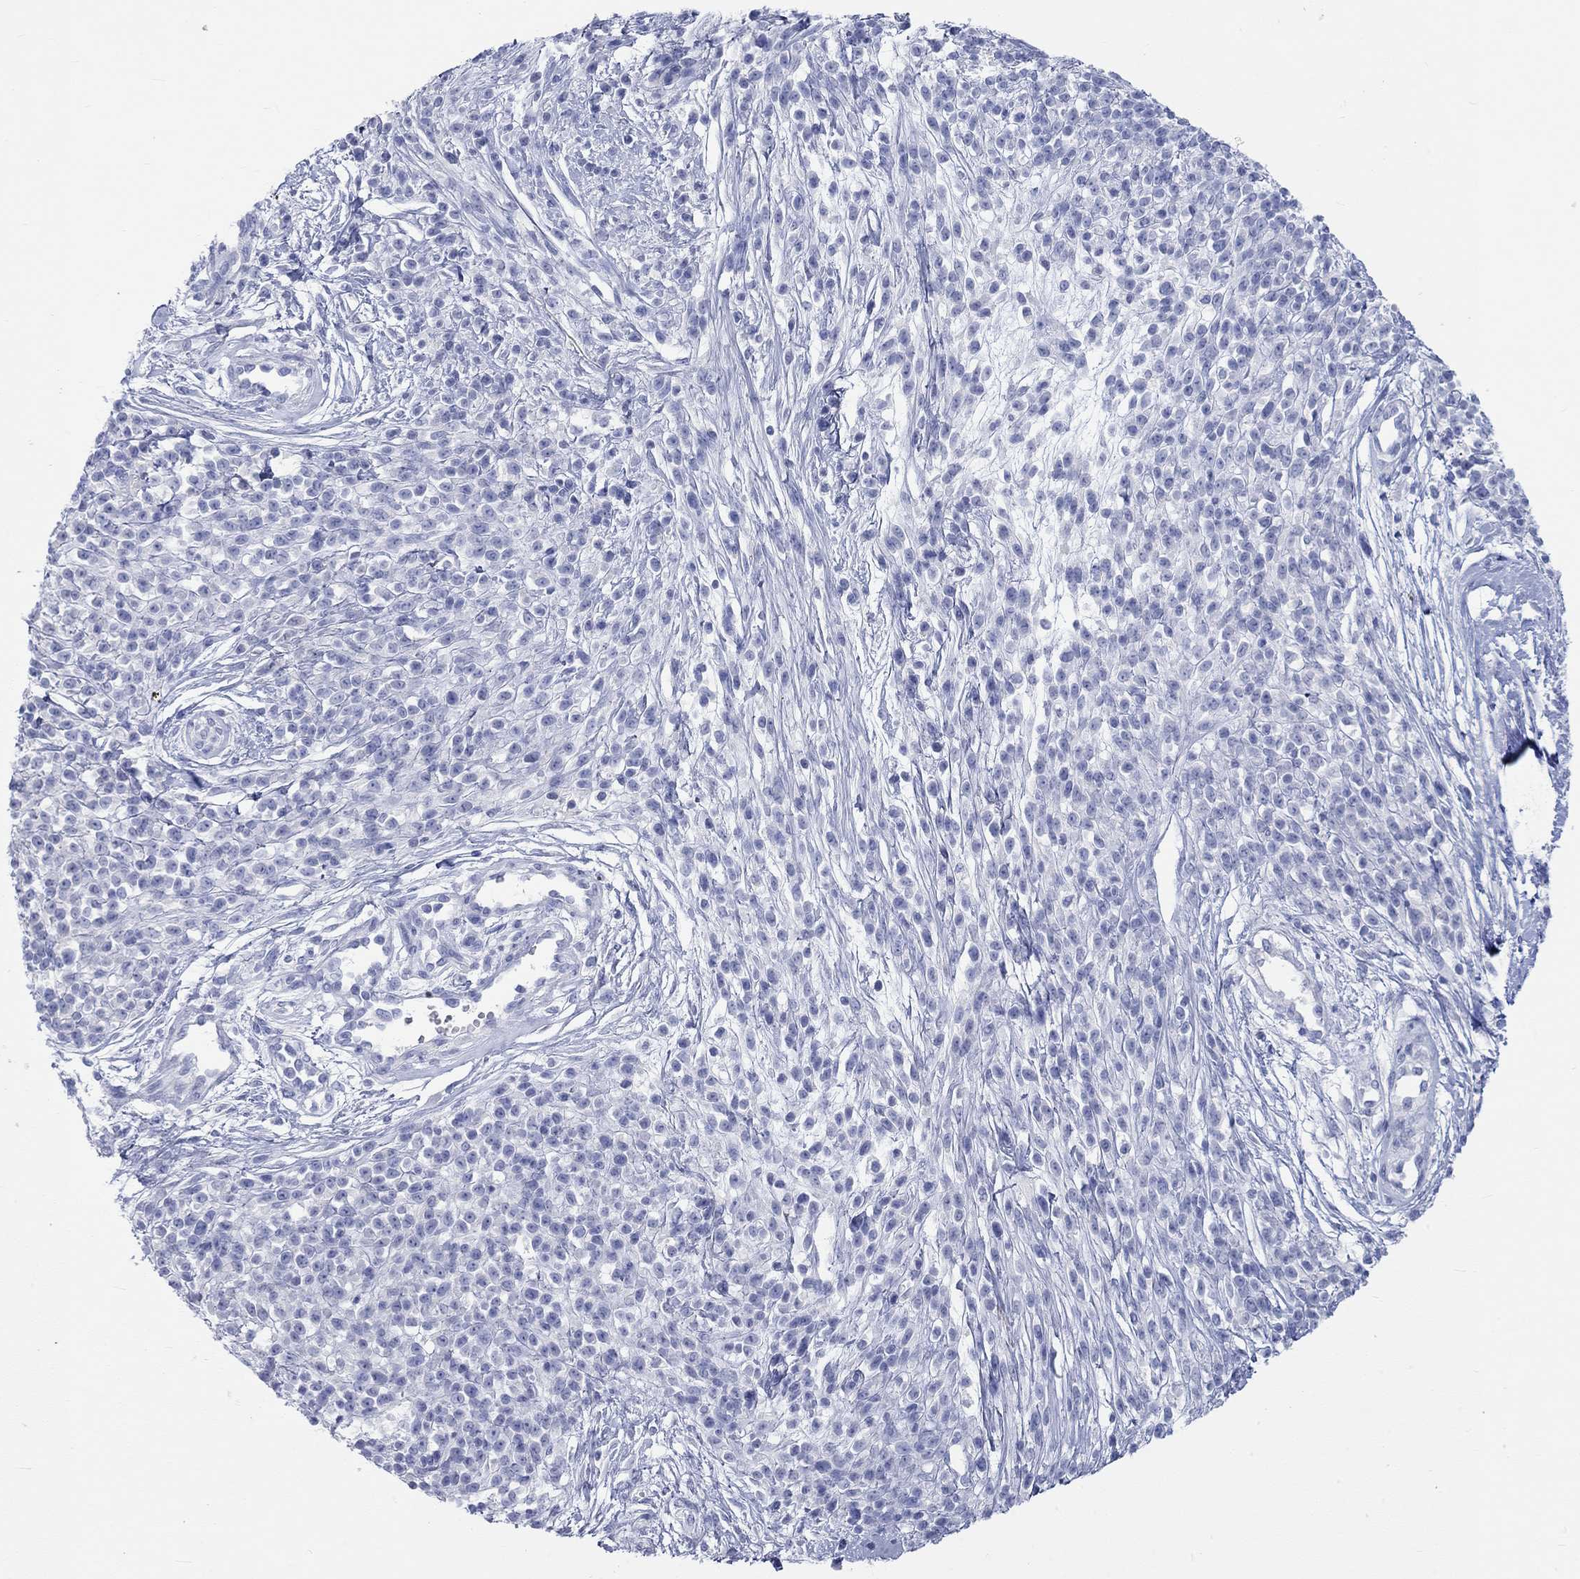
{"staining": {"intensity": "negative", "quantity": "none", "location": "none"}, "tissue": "melanoma", "cell_type": "Tumor cells", "image_type": "cancer", "snomed": [{"axis": "morphology", "description": "Malignant melanoma, NOS"}, {"axis": "topography", "description": "Skin"}, {"axis": "topography", "description": "Skin of trunk"}], "caption": "Immunohistochemistry (IHC) histopathology image of melanoma stained for a protein (brown), which demonstrates no expression in tumor cells.", "gene": "SPATA9", "patient": {"sex": "male", "age": 74}}